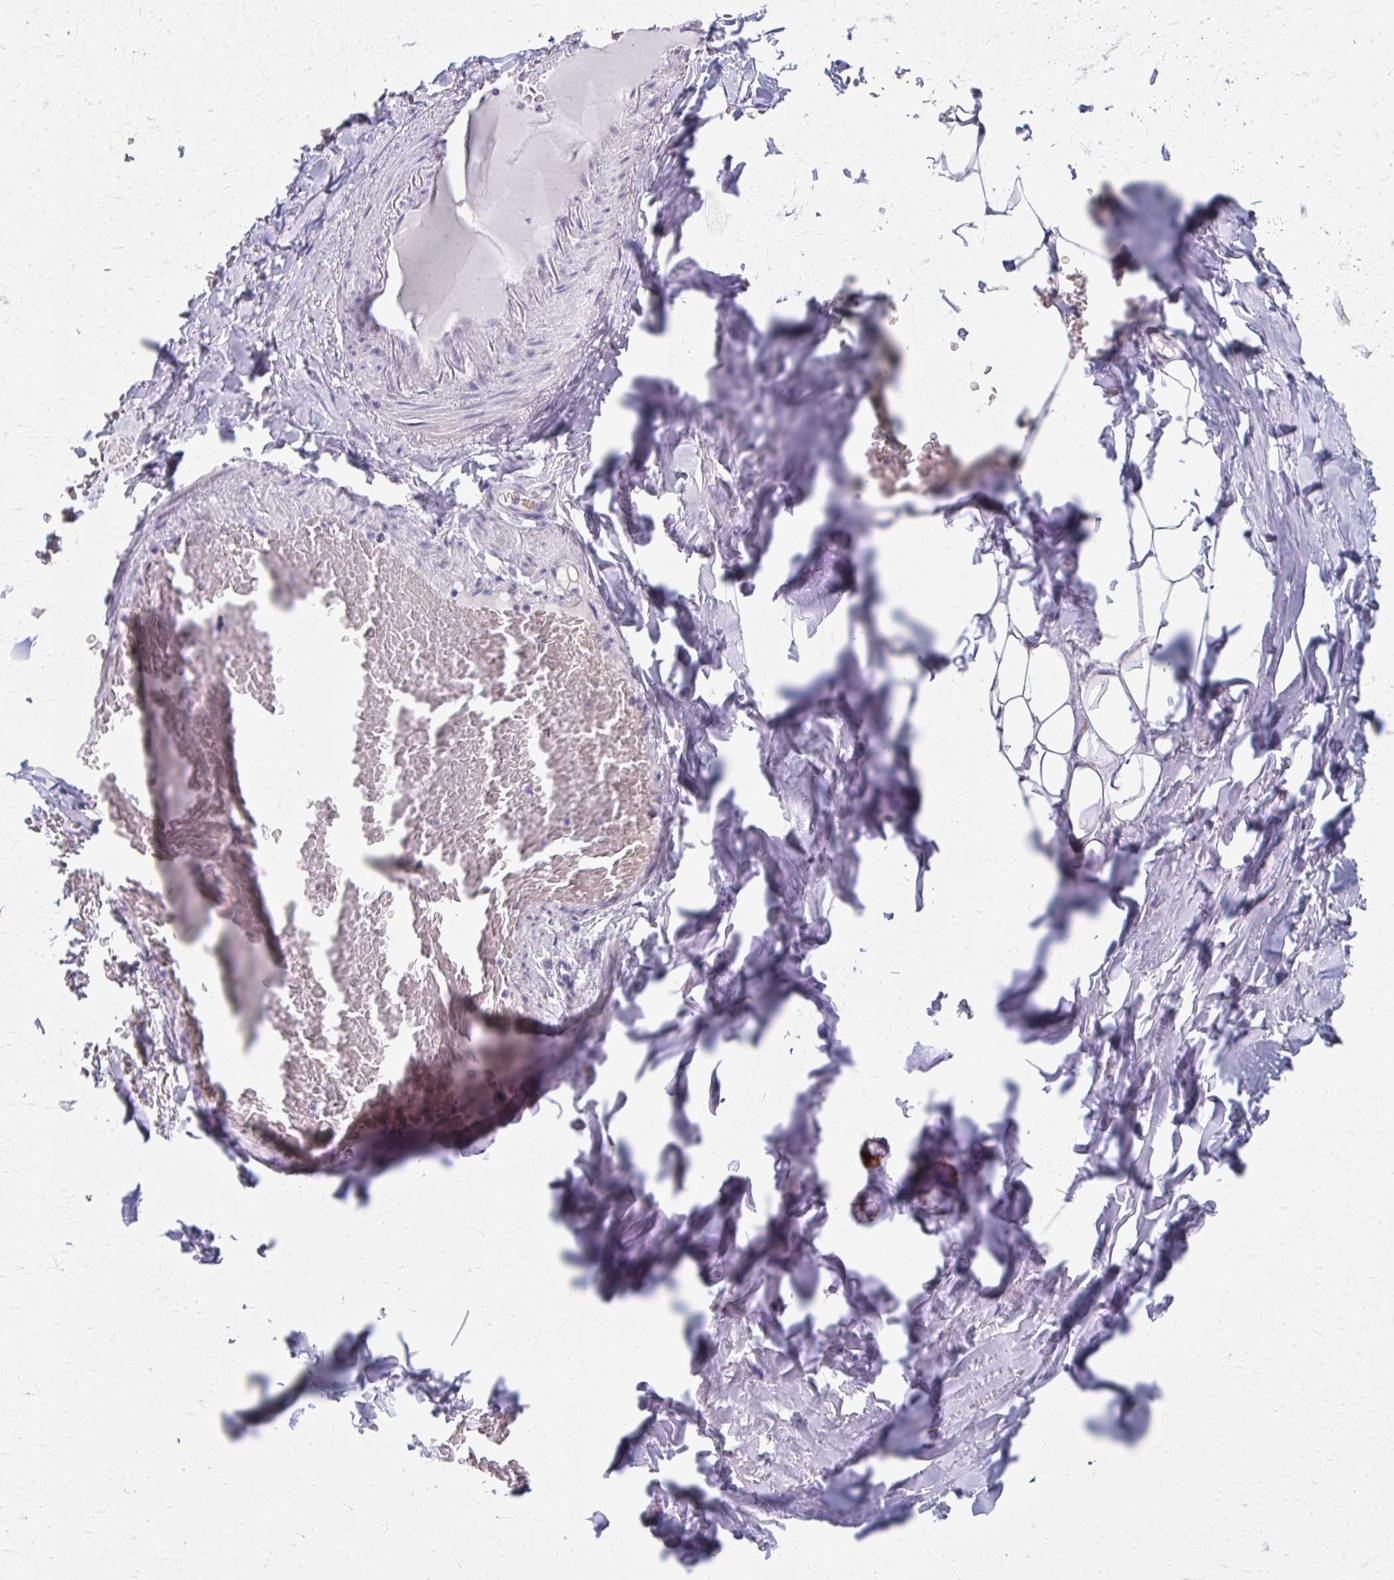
{"staining": {"intensity": "negative", "quantity": "none", "location": "none"}, "tissue": "adipose tissue", "cell_type": "Adipocytes", "image_type": "normal", "snomed": [{"axis": "morphology", "description": "Normal tissue, NOS"}, {"axis": "topography", "description": "Cartilage tissue"}, {"axis": "topography", "description": "Bronchus"}, {"axis": "topography", "description": "Peripheral nerve tissue"}], "caption": "This is a image of immunohistochemistry (IHC) staining of normal adipose tissue, which shows no staining in adipocytes.", "gene": "SPATS2L", "patient": {"sex": "male", "age": 67}}